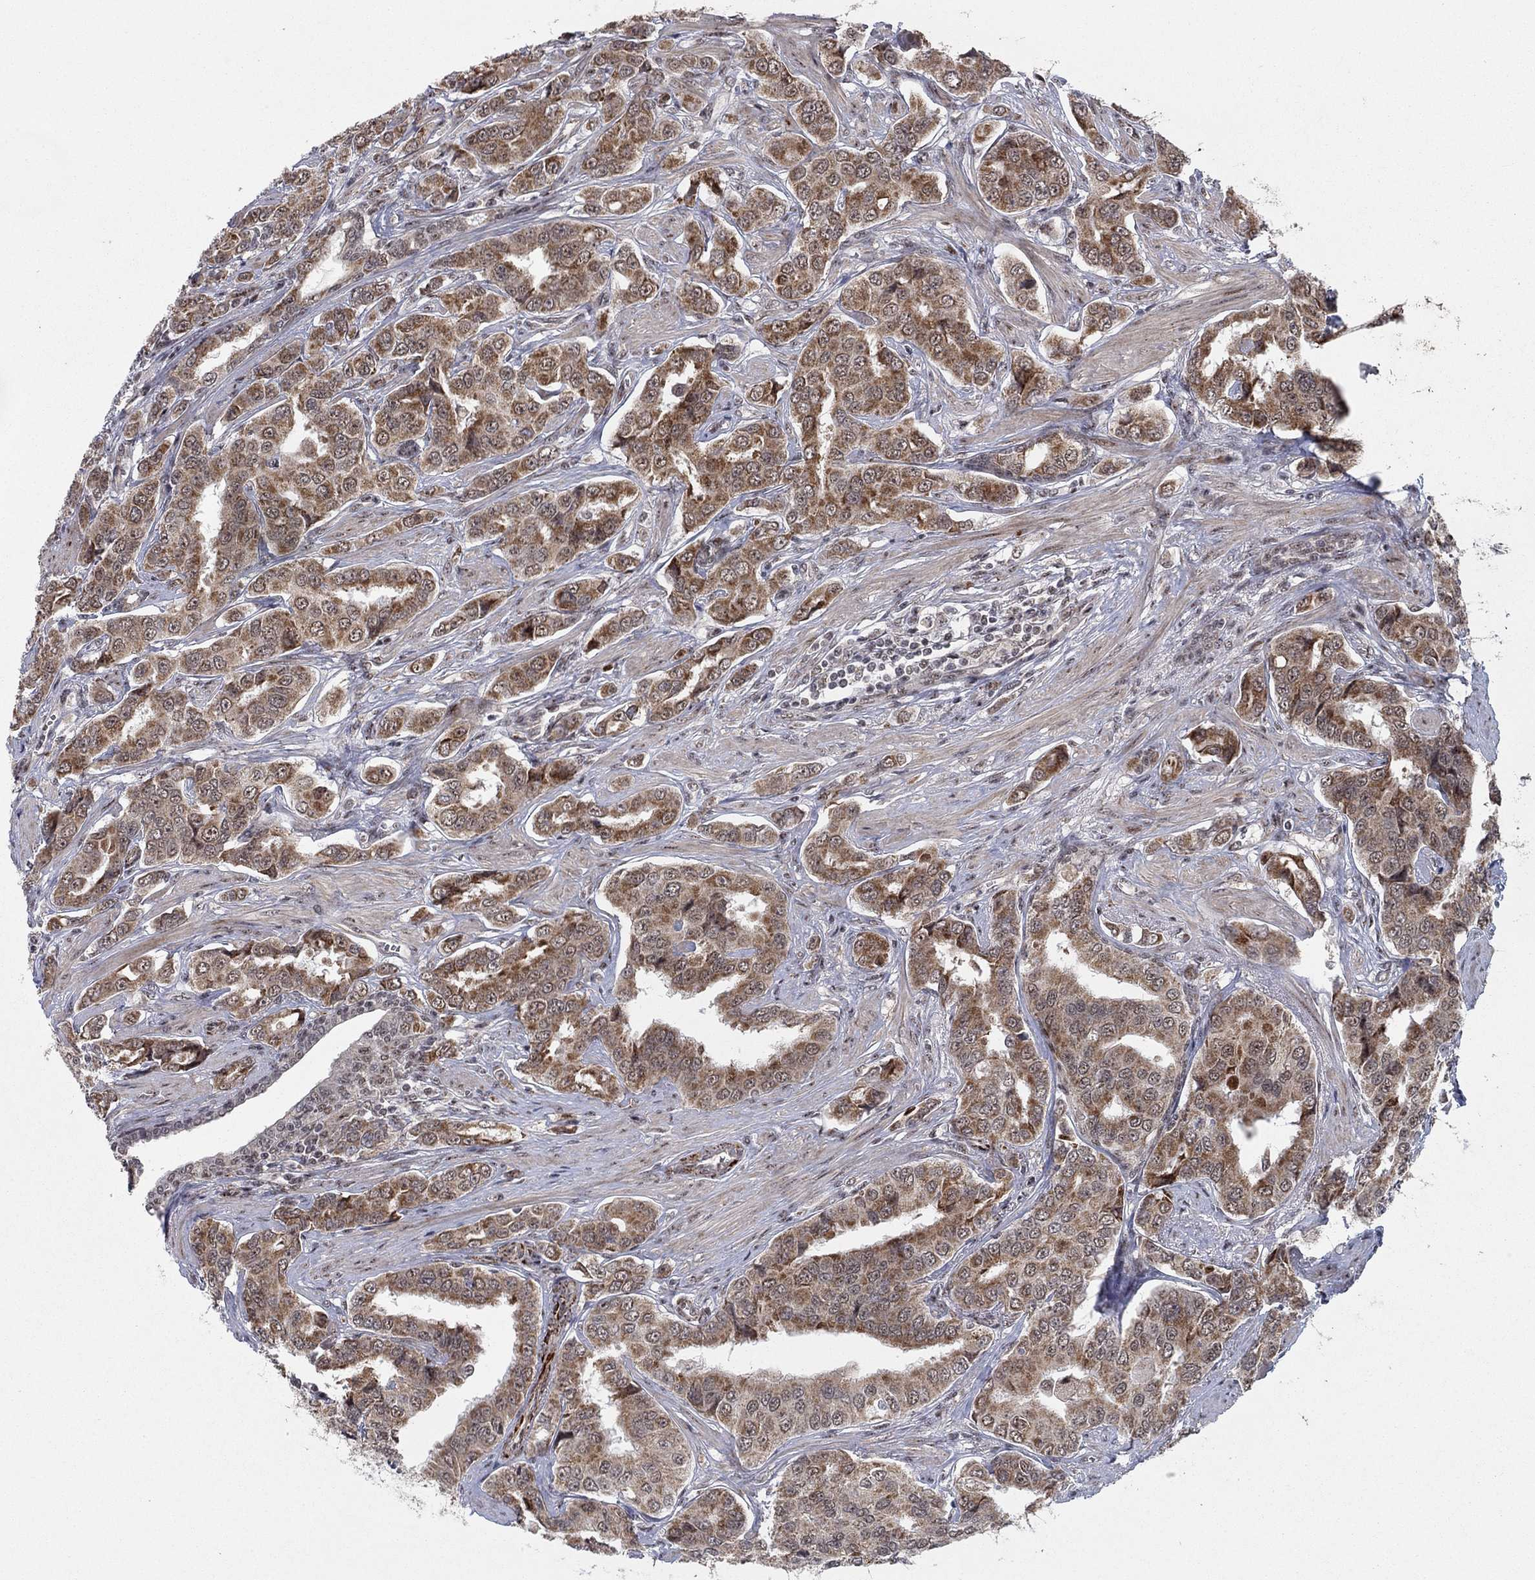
{"staining": {"intensity": "moderate", "quantity": ">75%", "location": "cytoplasmic/membranous"}, "tissue": "prostate cancer", "cell_type": "Tumor cells", "image_type": "cancer", "snomed": [{"axis": "morphology", "description": "Adenocarcinoma, NOS"}, {"axis": "topography", "description": "Prostate and seminal vesicle, NOS"}, {"axis": "topography", "description": "Prostate"}], "caption": "Immunohistochemical staining of prostate adenocarcinoma displays moderate cytoplasmic/membranous protein positivity in approximately >75% of tumor cells. (DAB (3,3'-diaminobenzidine) = brown stain, brightfield microscopy at high magnification).", "gene": "ZNF395", "patient": {"sex": "male", "age": 69}}